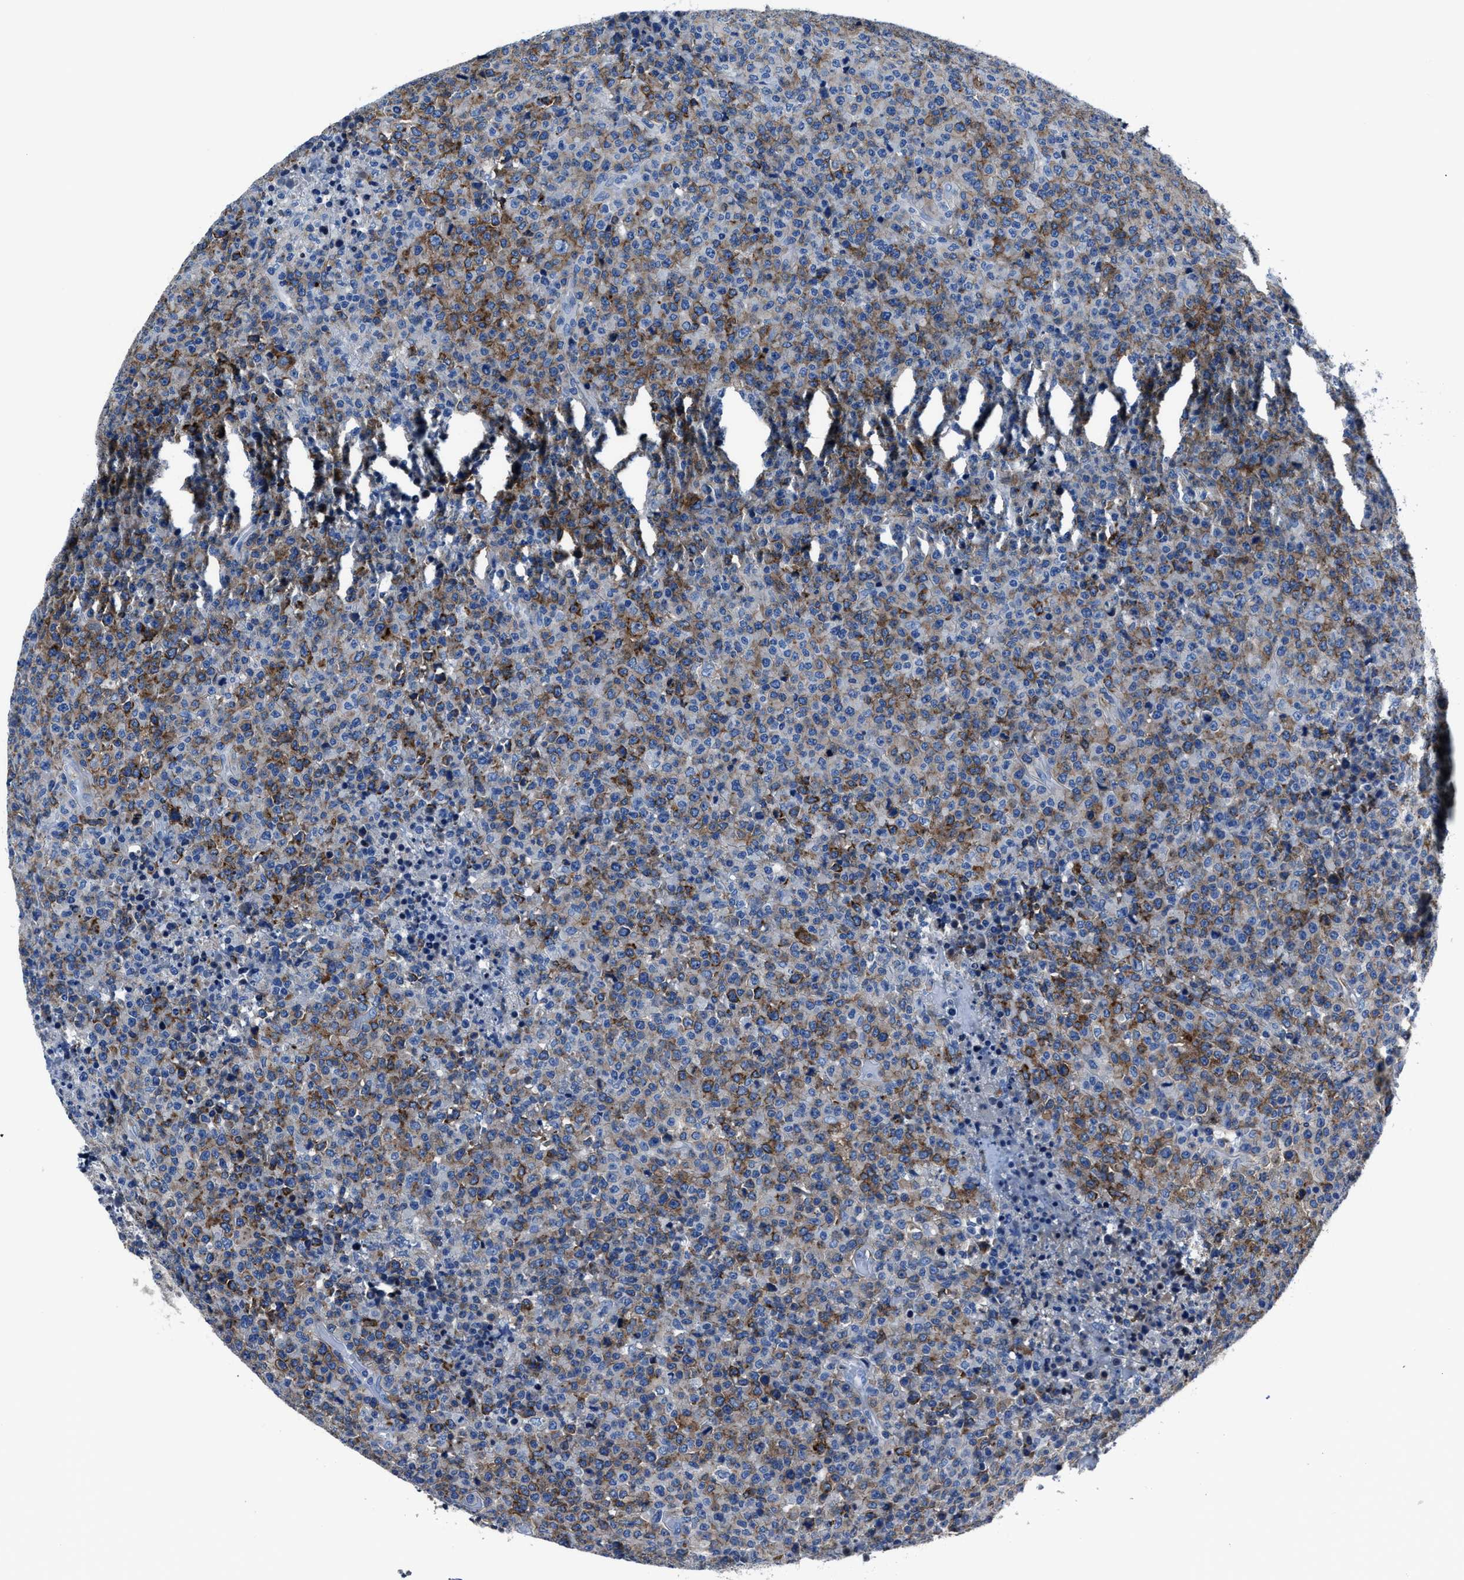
{"staining": {"intensity": "moderate", "quantity": "25%-75%", "location": "cytoplasmic/membranous"}, "tissue": "lymphoma", "cell_type": "Tumor cells", "image_type": "cancer", "snomed": [{"axis": "morphology", "description": "Malignant lymphoma, non-Hodgkin's type, High grade"}, {"axis": "topography", "description": "Lymph node"}], "caption": "Malignant lymphoma, non-Hodgkin's type (high-grade) was stained to show a protein in brown. There is medium levels of moderate cytoplasmic/membranous expression in approximately 25%-75% of tumor cells.", "gene": "LMO7", "patient": {"sex": "male", "age": 13}}